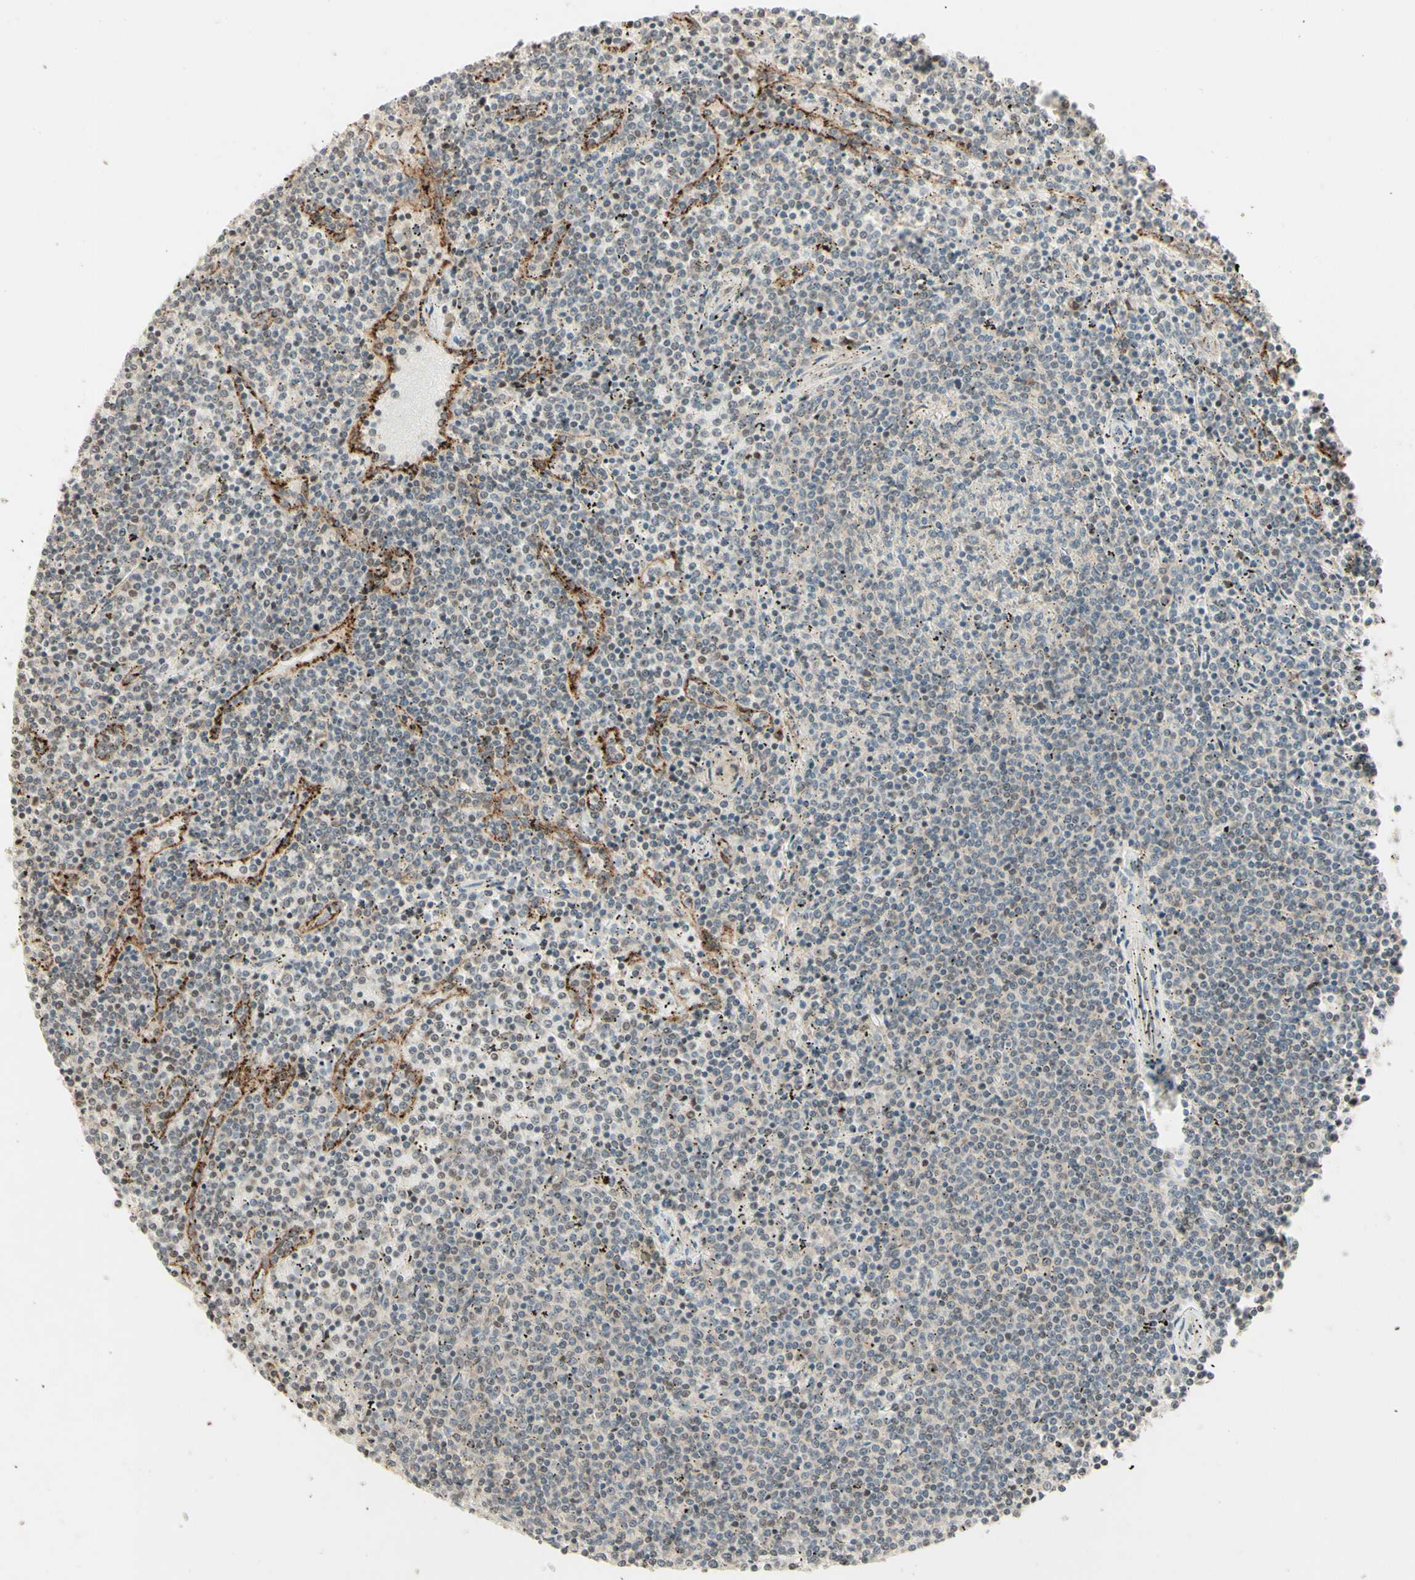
{"staining": {"intensity": "negative", "quantity": "none", "location": "none"}, "tissue": "lymphoma", "cell_type": "Tumor cells", "image_type": "cancer", "snomed": [{"axis": "morphology", "description": "Malignant lymphoma, non-Hodgkin's type, Low grade"}, {"axis": "topography", "description": "Spleen"}], "caption": "The photomicrograph demonstrates no staining of tumor cells in malignant lymphoma, non-Hodgkin's type (low-grade).", "gene": "ZW10", "patient": {"sex": "female", "age": 50}}